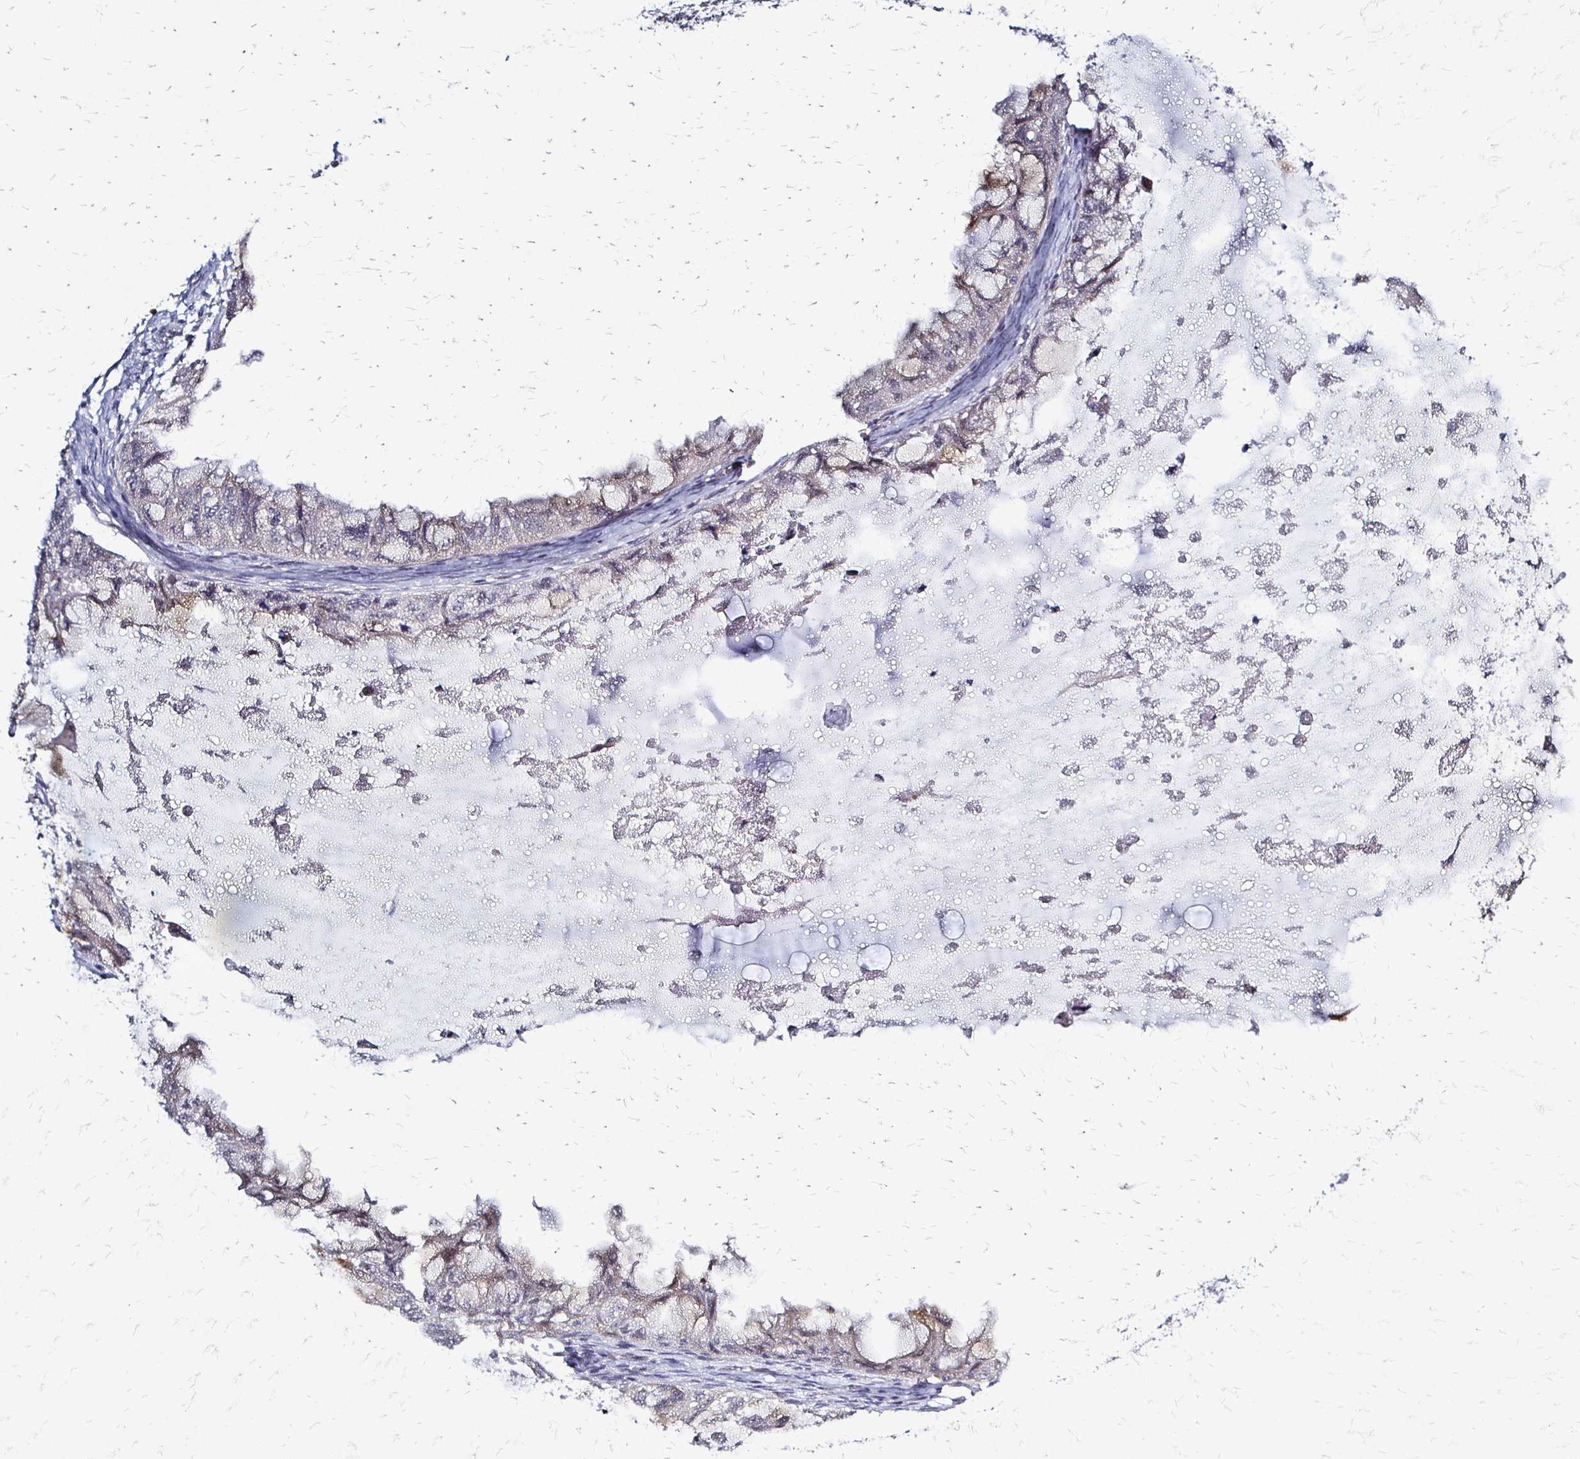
{"staining": {"intensity": "negative", "quantity": "none", "location": "none"}, "tissue": "ovarian cancer", "cell_type": "Tumor cells", "image_type": "cancer", "snomed": [{"axis": "morphology", "description": "Cystadenocarcinoma, mucinous, NOS"}, {"axis": "topography", "description": "Ovary"}], "caption": "Protein analysis of ovarian mucinous cystadenocarcinoma displays no significant expression in tumor cells.", "gene": "SLC9A9", "patient": {"sex": "female", "age": 72}}